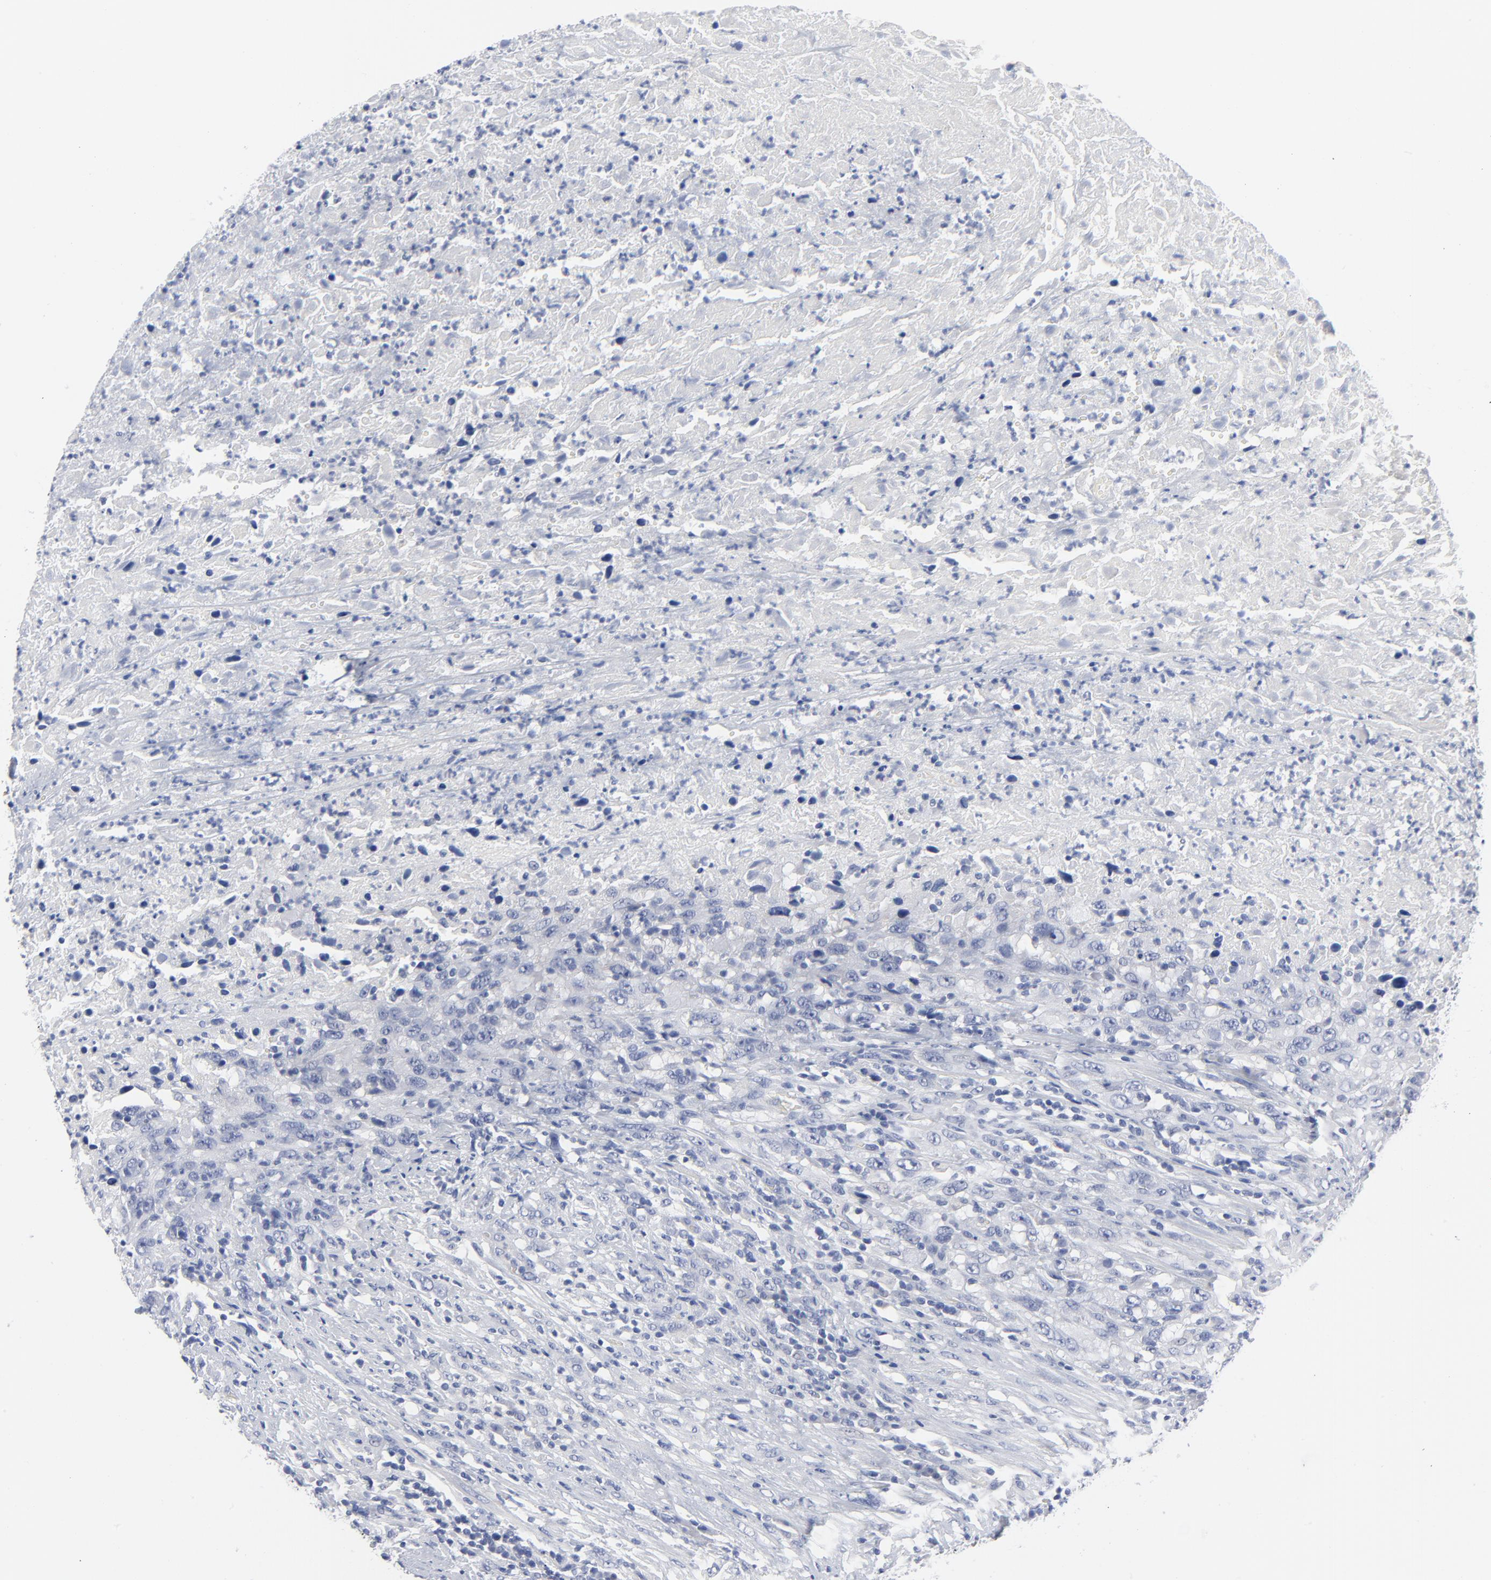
{"staining": {"intensity": "negative", "quantity": "none", "location": "none"}, "tissue": "urothelial cancer", "cell_type": "Tumor cells", "image_type": "cancer", "snomed": [{"axis": "morphology", "description": "Urothelial carcinoma, High grade"}, {"axis": "topography", "description": "Urinary bladder"}], "caption": "There is no significant expression in tumor cells of high-grade urothelial carcinoma. (DAB immunohistochemistry, high magnification).", "gene": "CLEC4G", "patient": {"sex": "male", "age": 61}}